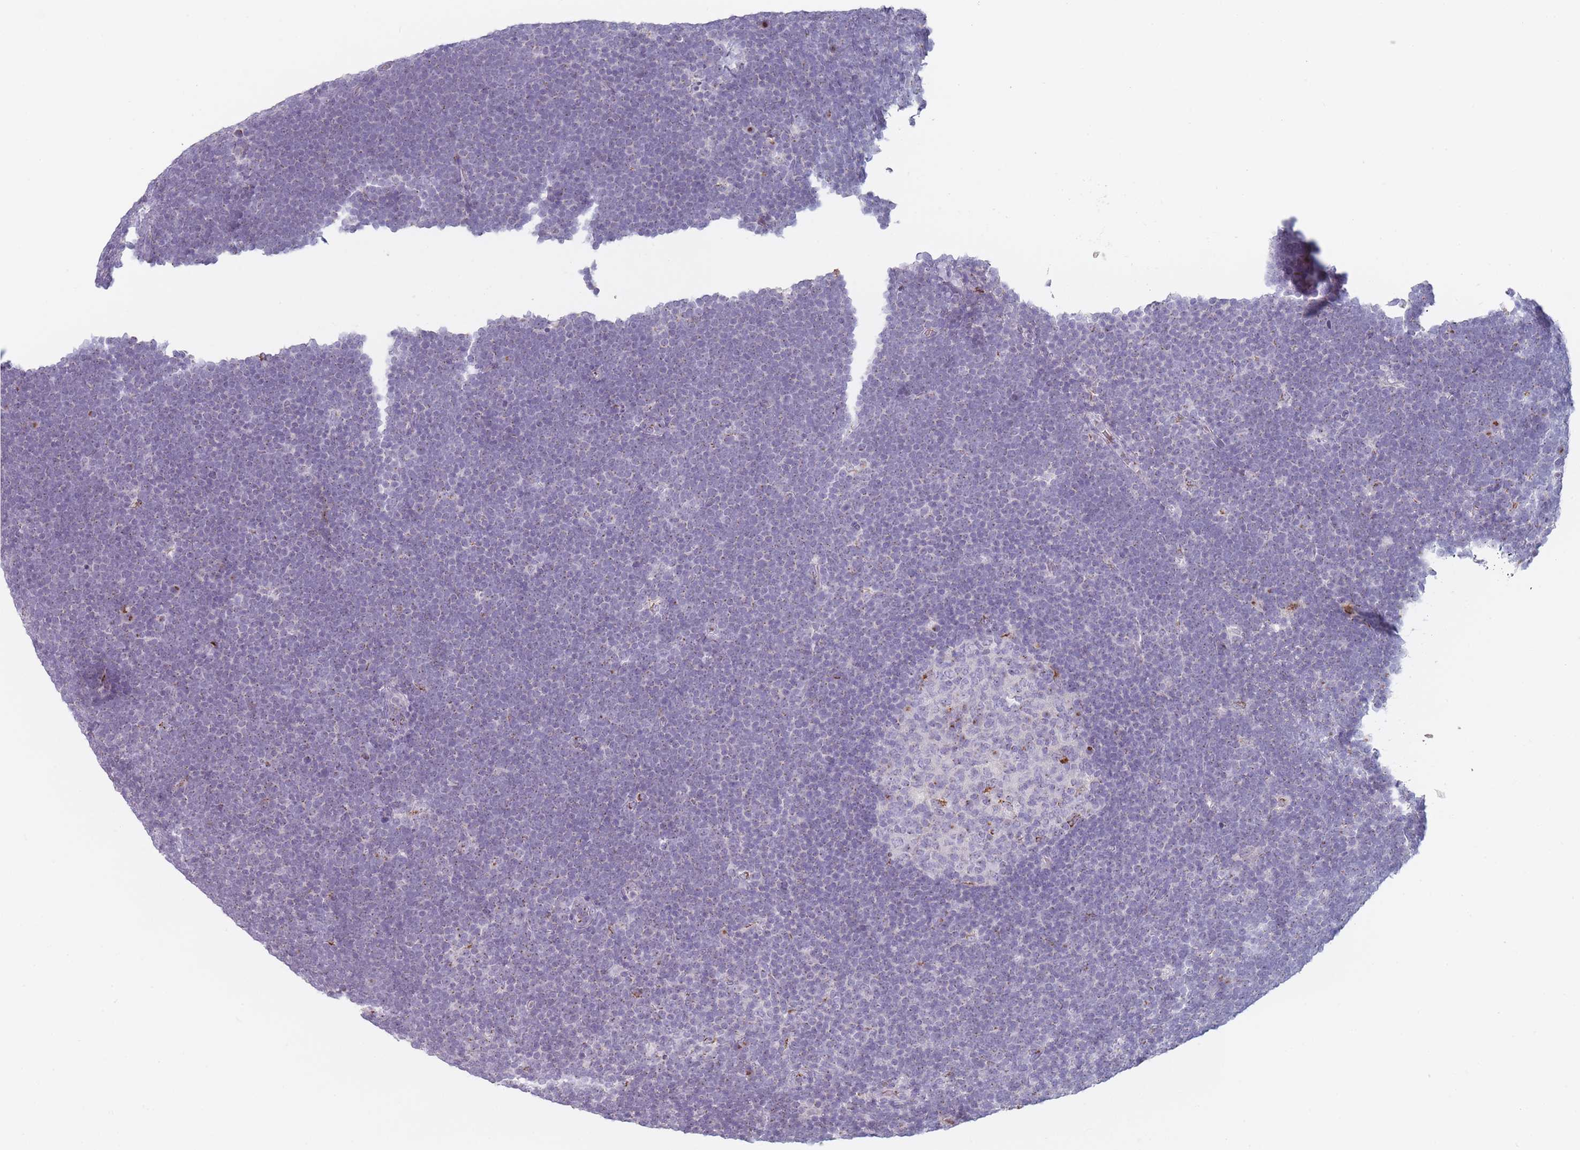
{"staining": {"intensity": "negative", "quantity": "none", "location": "none"}, "tissue": "lymphoma", "cell_type": "Tumor cells", "image_type": "cancer", "snomed": [{"axis": "morphology", "description": "Malignant lymphoma, non-Hodgkin's type, High grade"}, {"axis": "topography", "description": "Lymph node"}], "caption": "Photomicrograph shows no protein staining in tumor cells of lymphoma tissue.", "gene": "MAN1B1", "patient": {"sex": "male", "age": 13}}